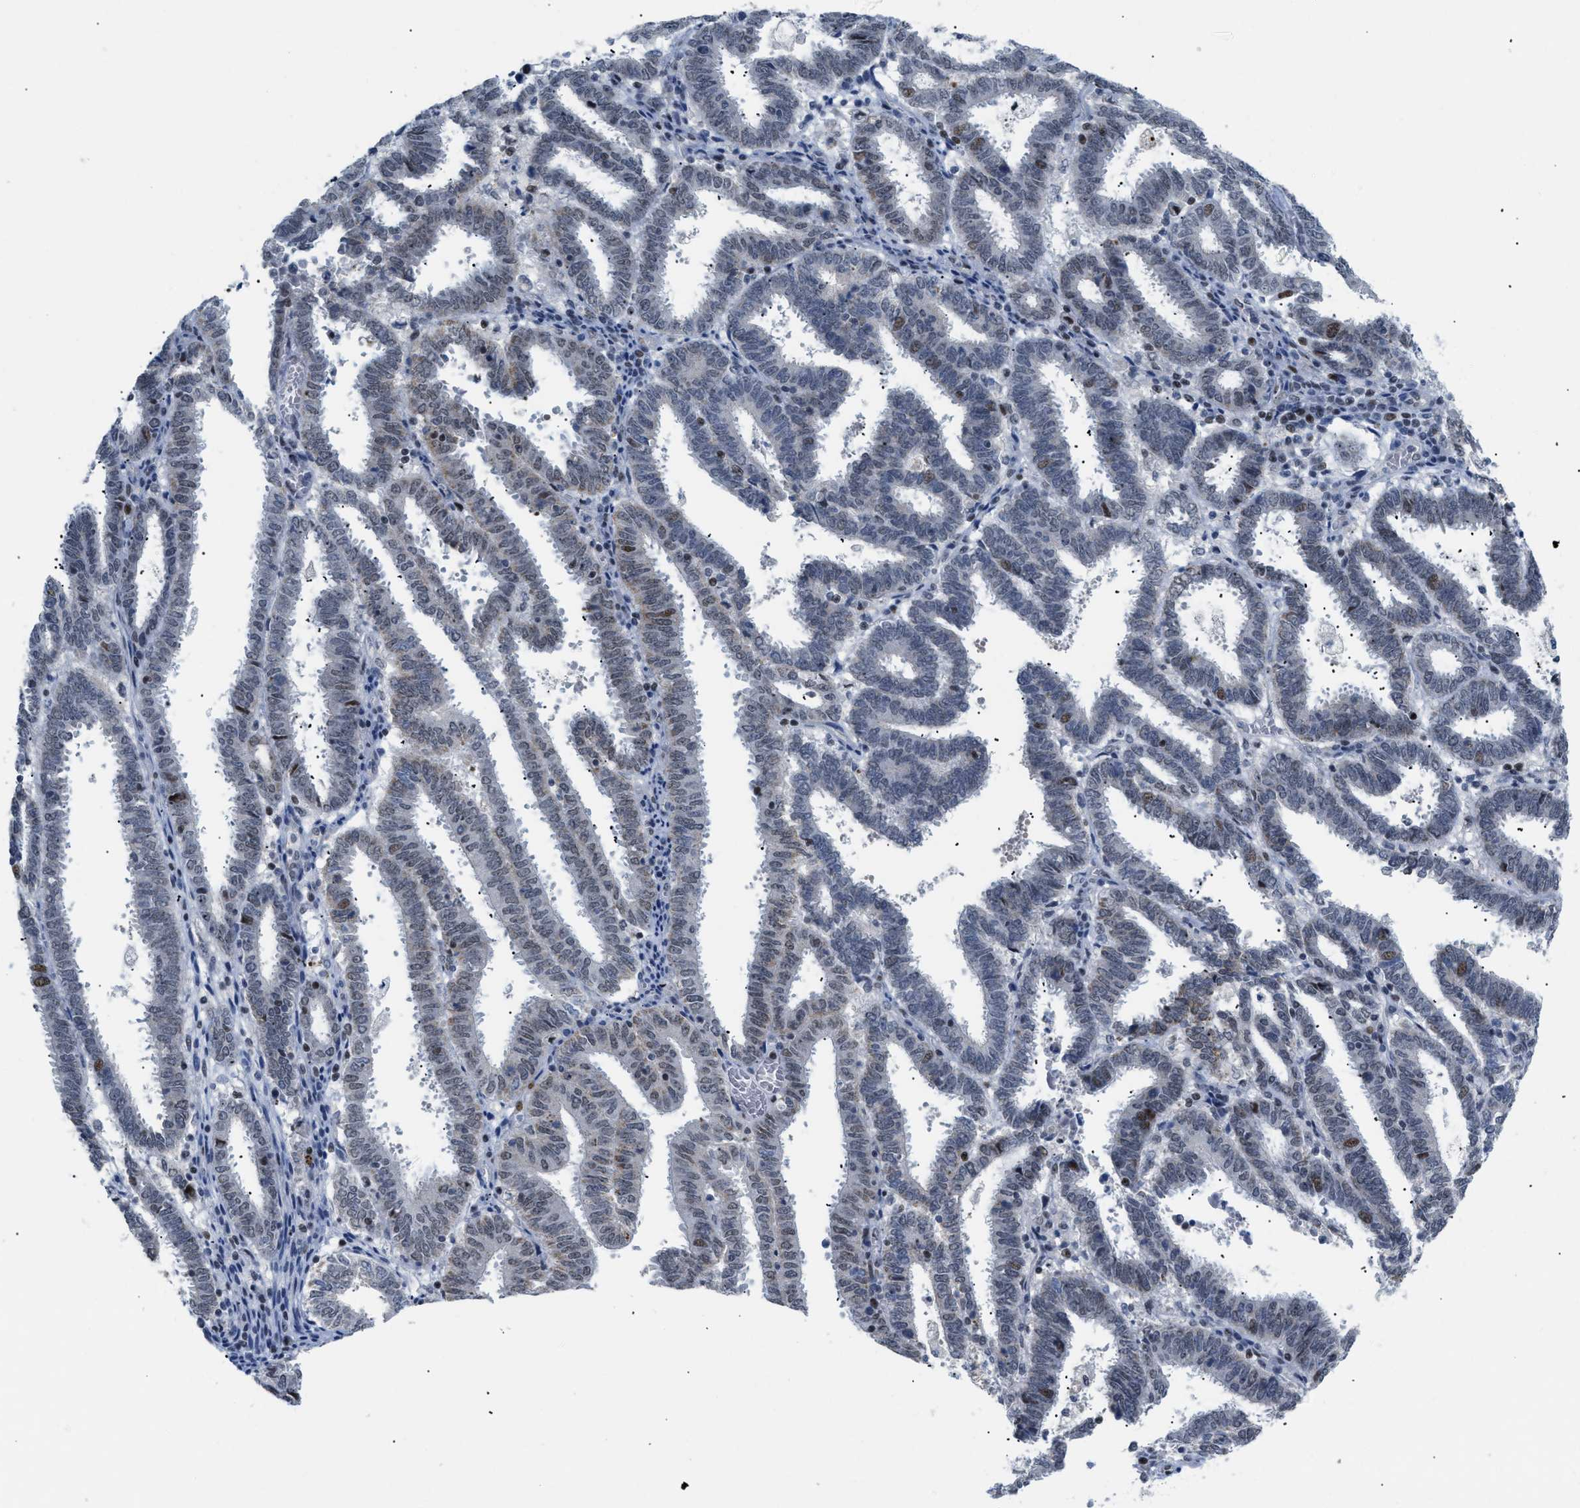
{"staining": {"intensity": "moderate", "quantity": "<25%", "location": "nuclear"}, "tissue": "endometrial cancer", "cell_type": "Tumor cells", "image_type": "cancer", "snomed": [{"axis": "morphology", "description": "Adenocarcinoma, NOS"}, {"axis": "topography", "description": "Uterus"}], "caption": "Endometrial cancer (adenocarcinoma) stained for a protein (brown) exhibits moderate nuclear positive expression in about <25% of tumor cells.", "gene": "MED1", "patient": {"sex": "female", "age": 83}}